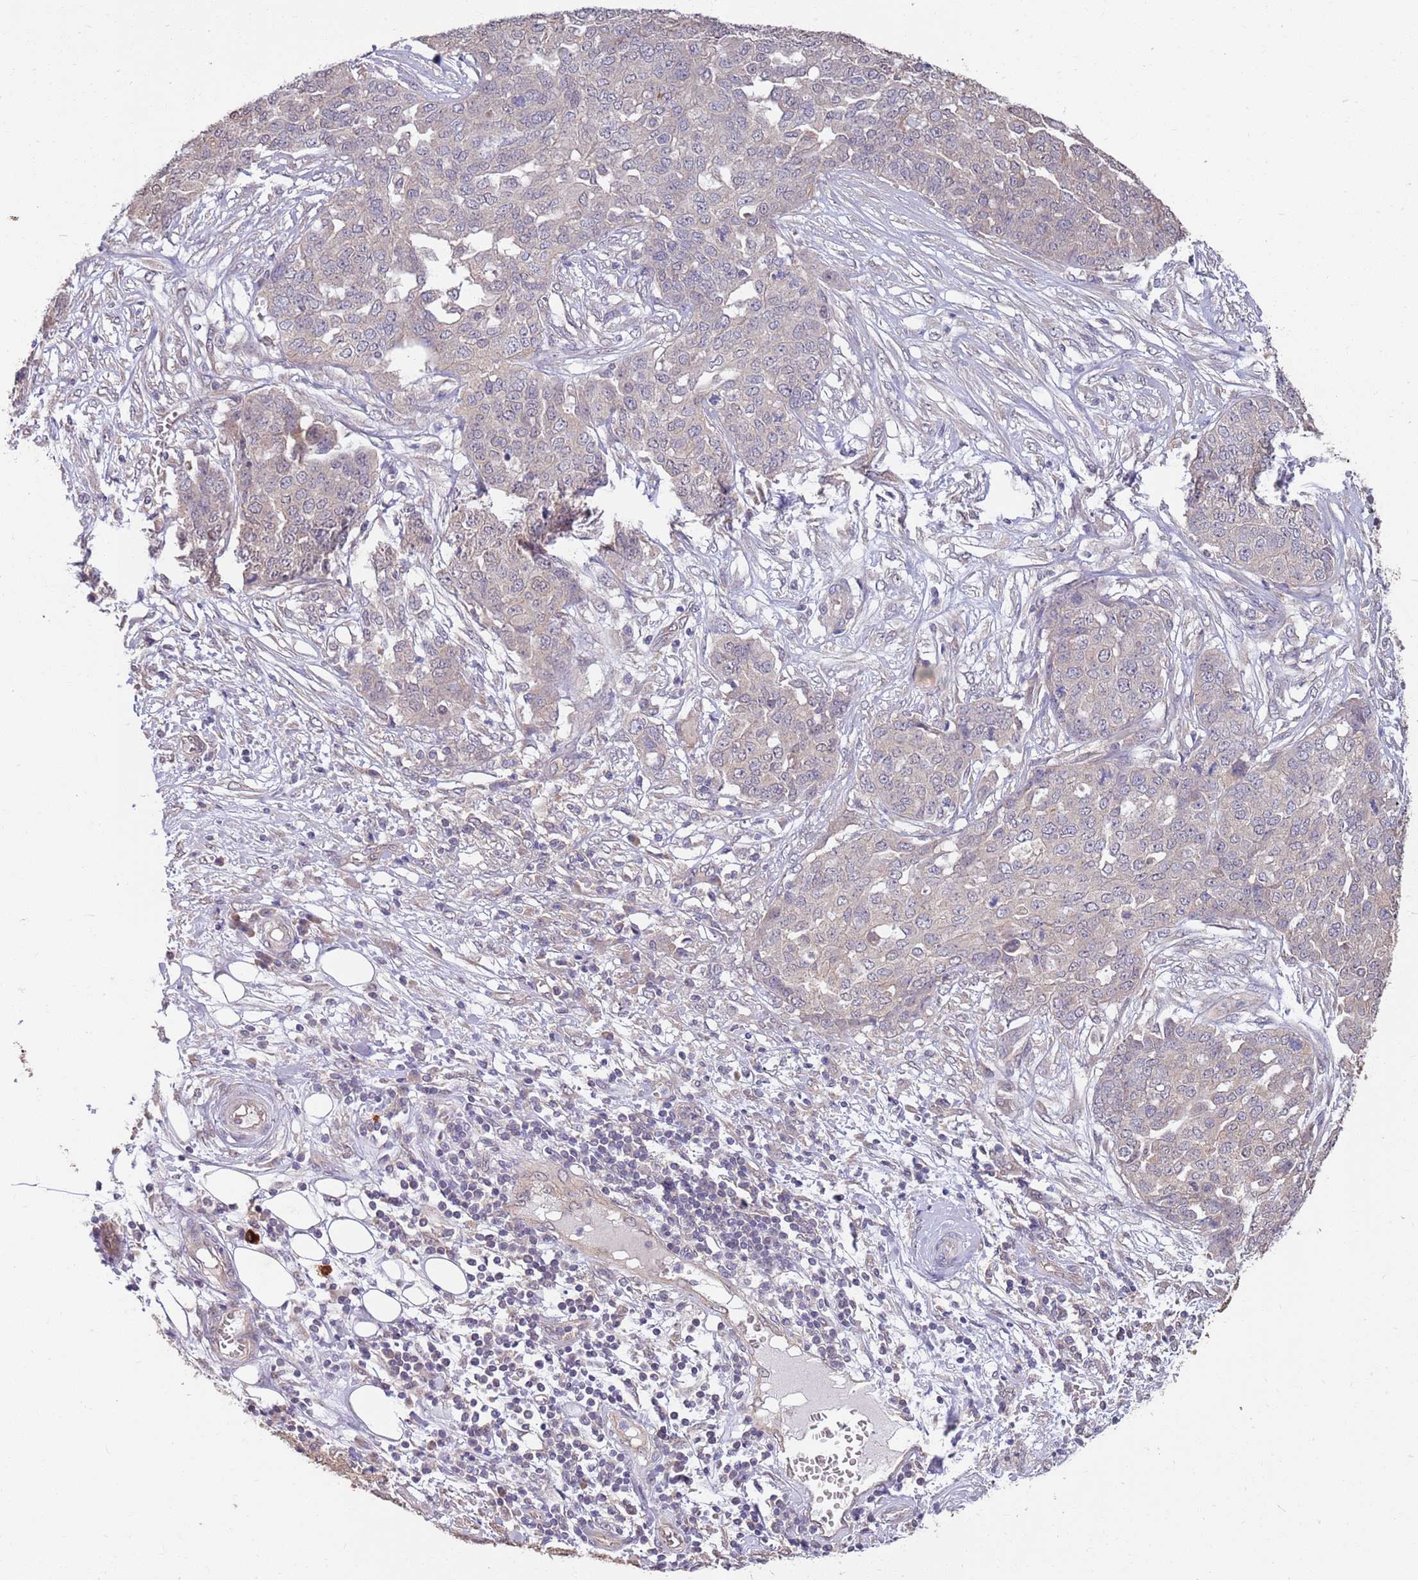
{"staining": {"intensity": "negative", "quantity": "none", "location": "none"}, "tissue": "ovarian cancer", "cell_type": "Tumor cells", "image_type": "cancer", "snomed": [{"axis": "morphology", "description": "Cystadenocarcinoma, serous, NOS"}, {"axis": "topography", "description": "Soft tissue"}, {"axis": "topography", "description": "Ovary"}], "caption": "Ovarian serous cystadenocarcinoma was stained to show a protein in brown. There is no significant expression in tumor cells.", "gene": "MARVELD2", "patient": {"sex": "female", "age": 57}}